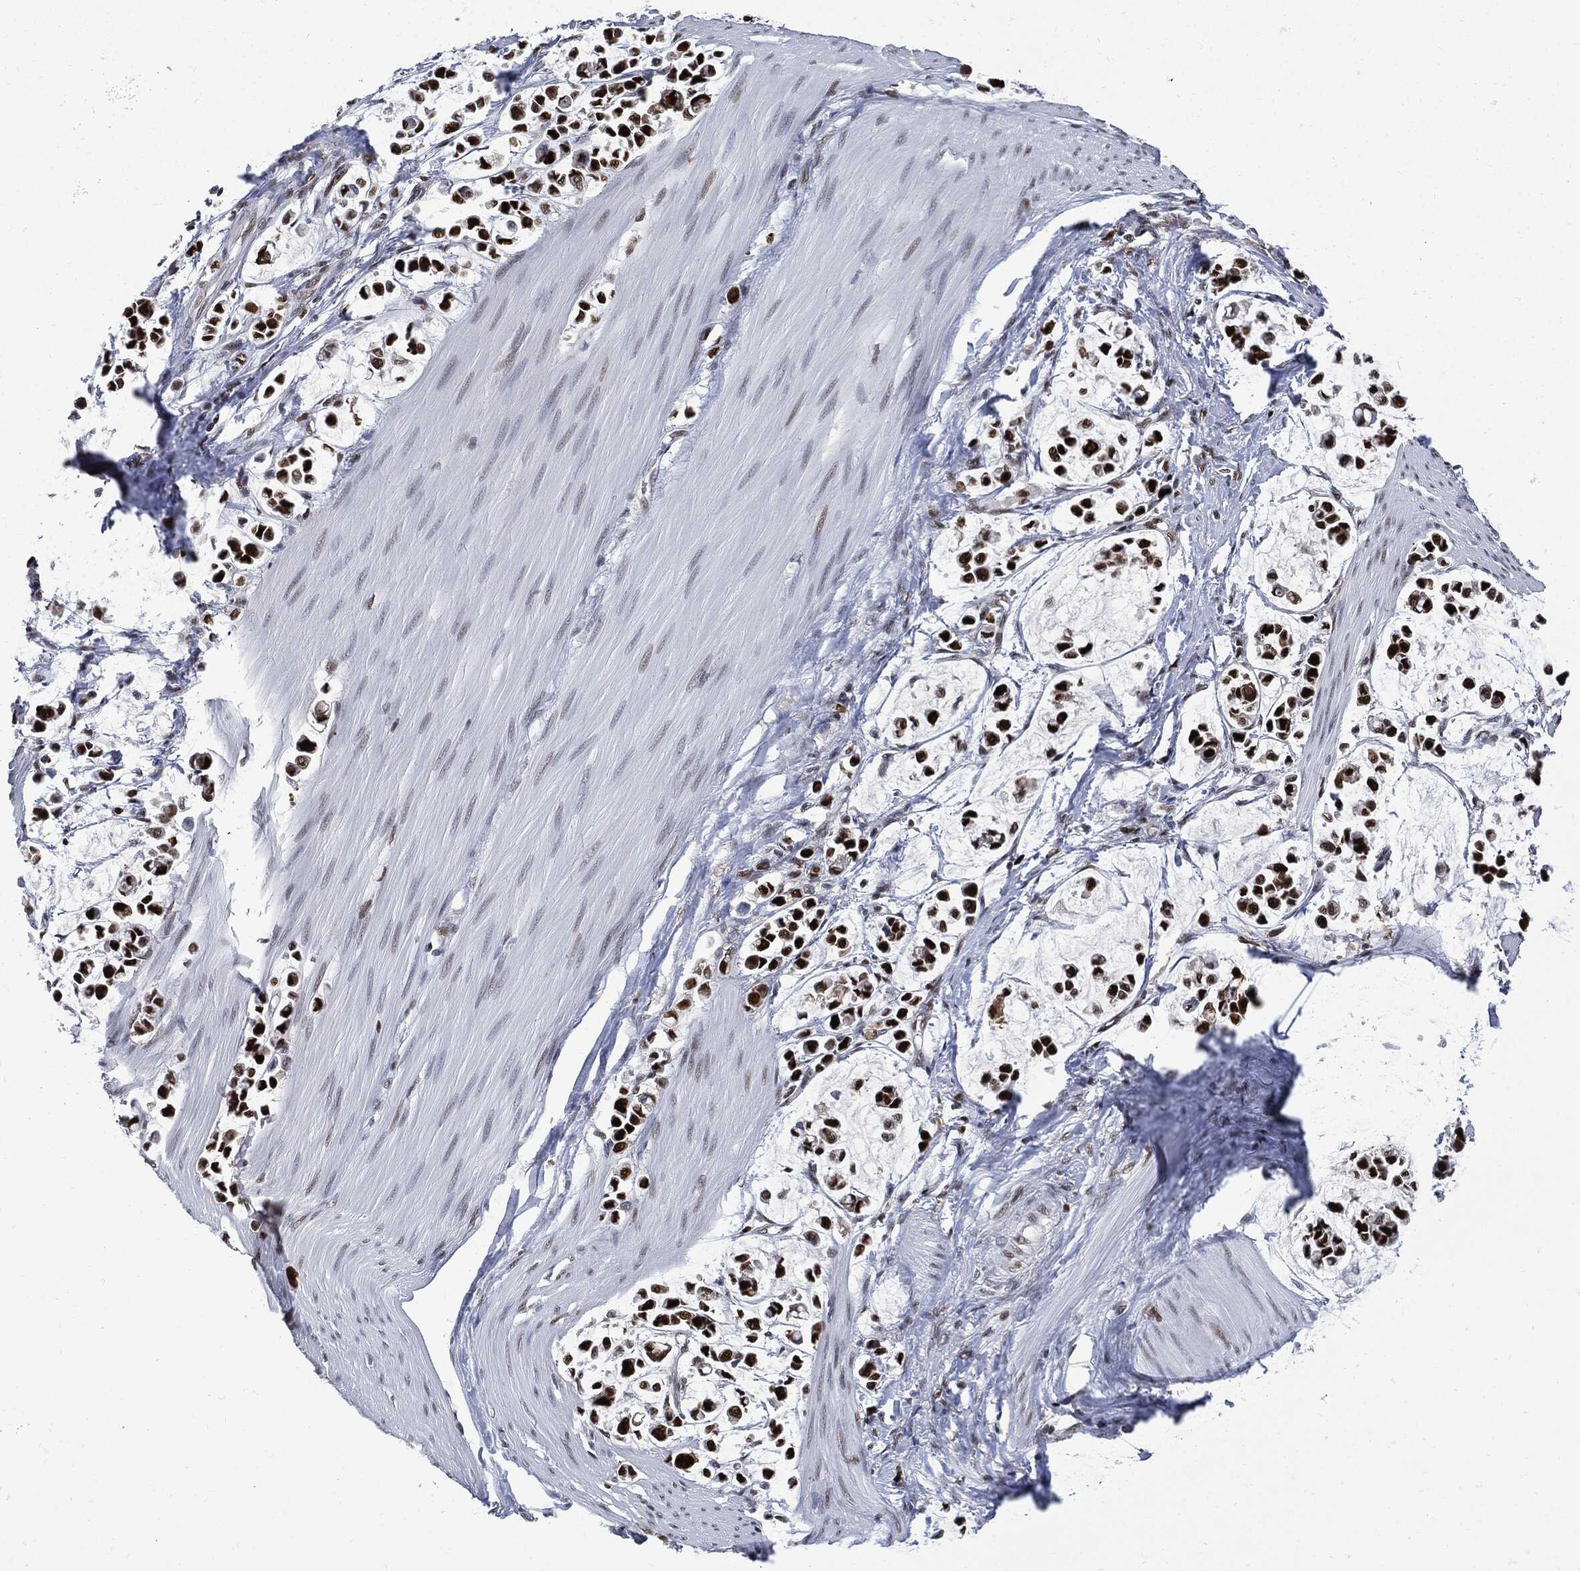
{"staining": {"intensity": "strong", "quantity": ">75%", "location": "nuclear"}, "tissue": "stomach cancer", "cell_type": "Tumor cells", "image_type": "cancer", "snomed": [{"axis": "morphology", "description": "Adenocarcinoma, NOS"}, {"axis": "topography", "description": "Stomach"}], "caption": "Immunohistochemical staining of human adenocarcinoma (stomach) demonstrates strong nuclear protein expression in approximately >75% of tumor cells. The staining was performed using DAB (3,3'-diaminobenzidine), with brown indicating positive protein expression. Nuclei are stained blue with hematoxylin.", "gene": "PCNA", "patient": {"sex": "male", "age": 82}}